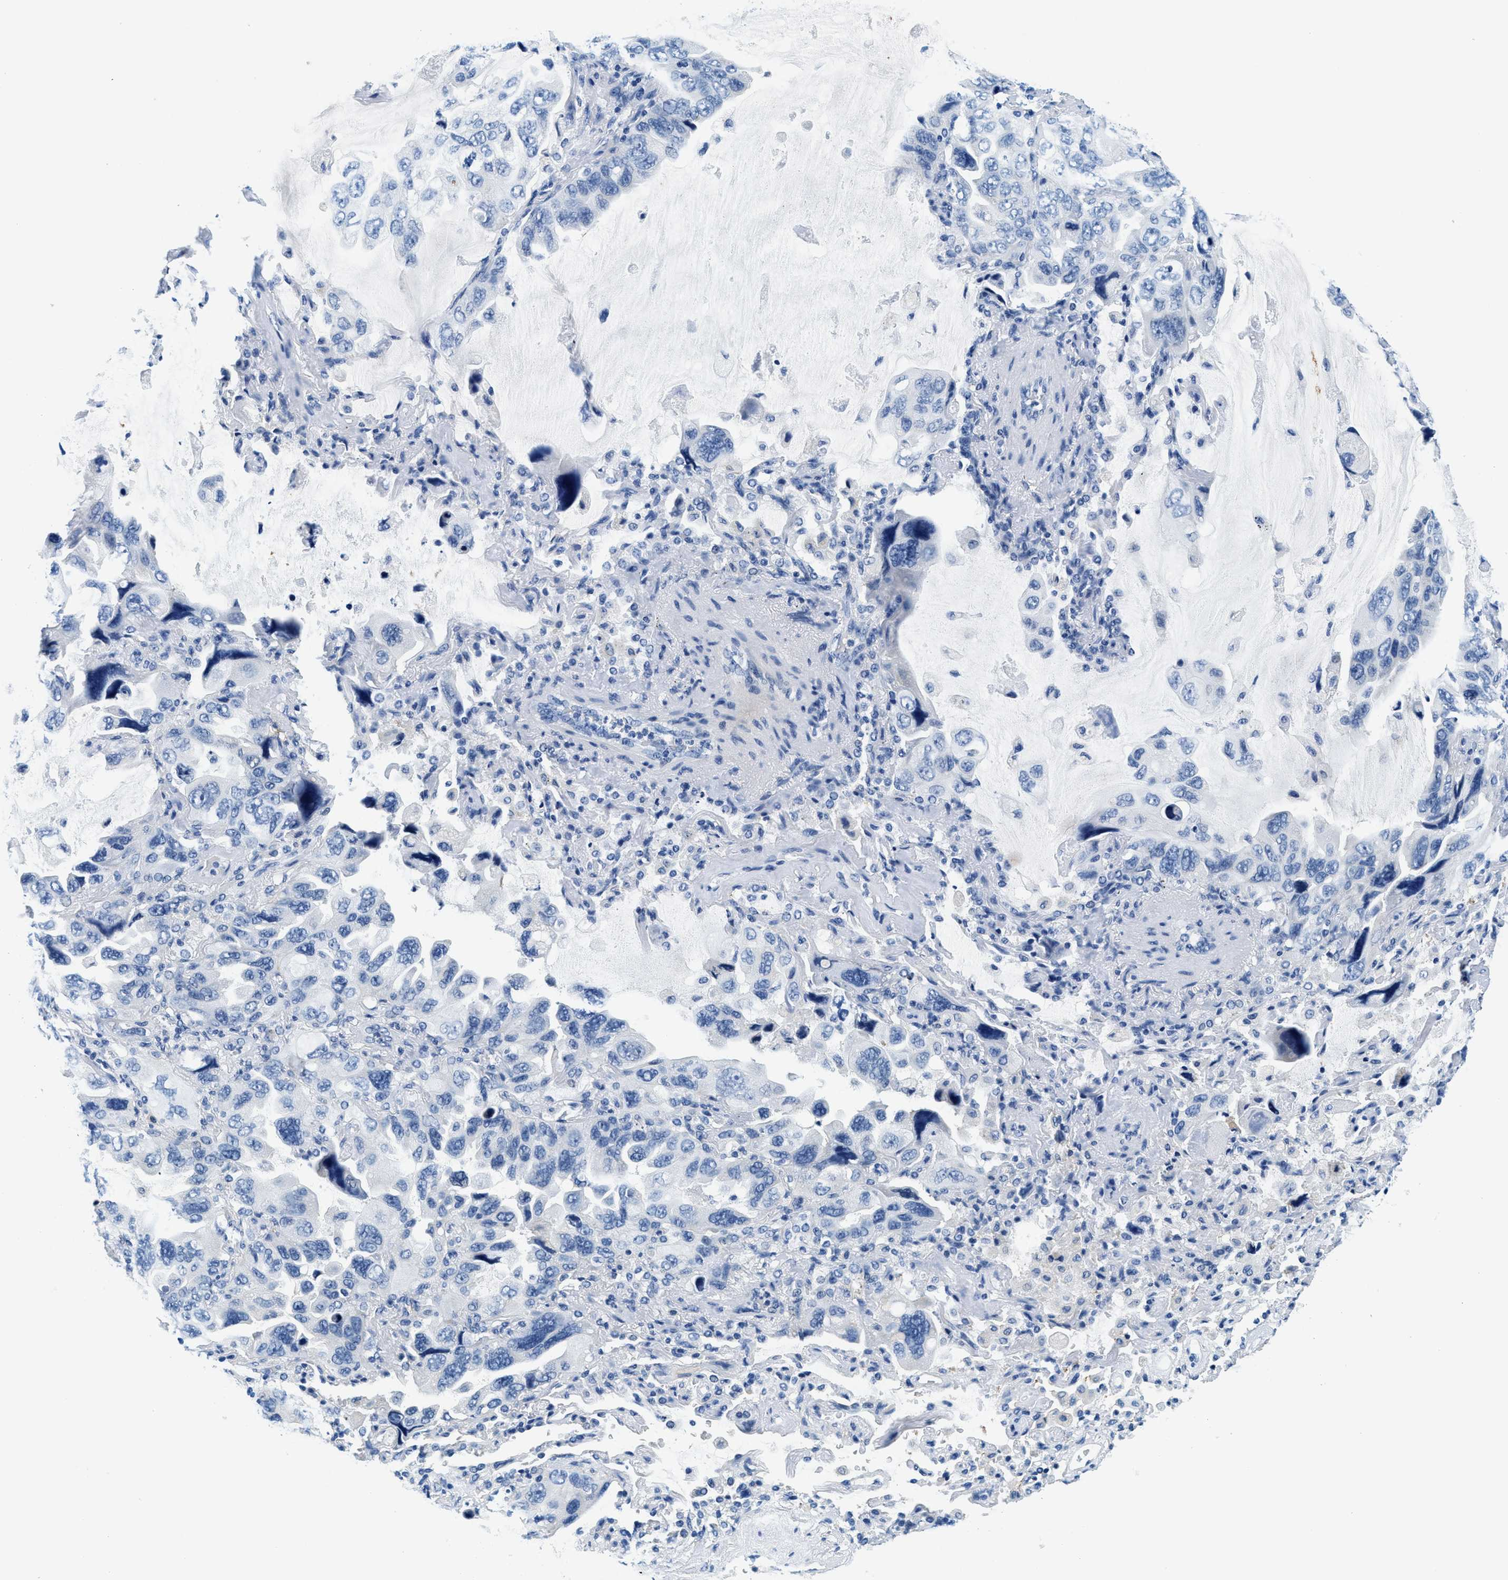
{"staining": {"intensity": "negative", "quantity": "none", "location": "none"}, "tissue": "lung cancer", "cell_type": "Tumor cells", "image_type": "cancer", "snomed": [{"axis": "morphology", "description": "Squamous cell carcinoma, NOS"}, {"axis": "topography", "description": "Lung"}], "caption": "High magnification brightfield microscopy of lung squamous cell carcinoma stained with DAB (3,3'-diaminobenzidine) (brown) and counterstained with hematoxylin (blue): tumor cells show no significant positivity. (Immunohistochemistry, brightfield microscopy, high magnification).", "gene": "GSTM3", "patient": {"sex": "female", "age": 73}}